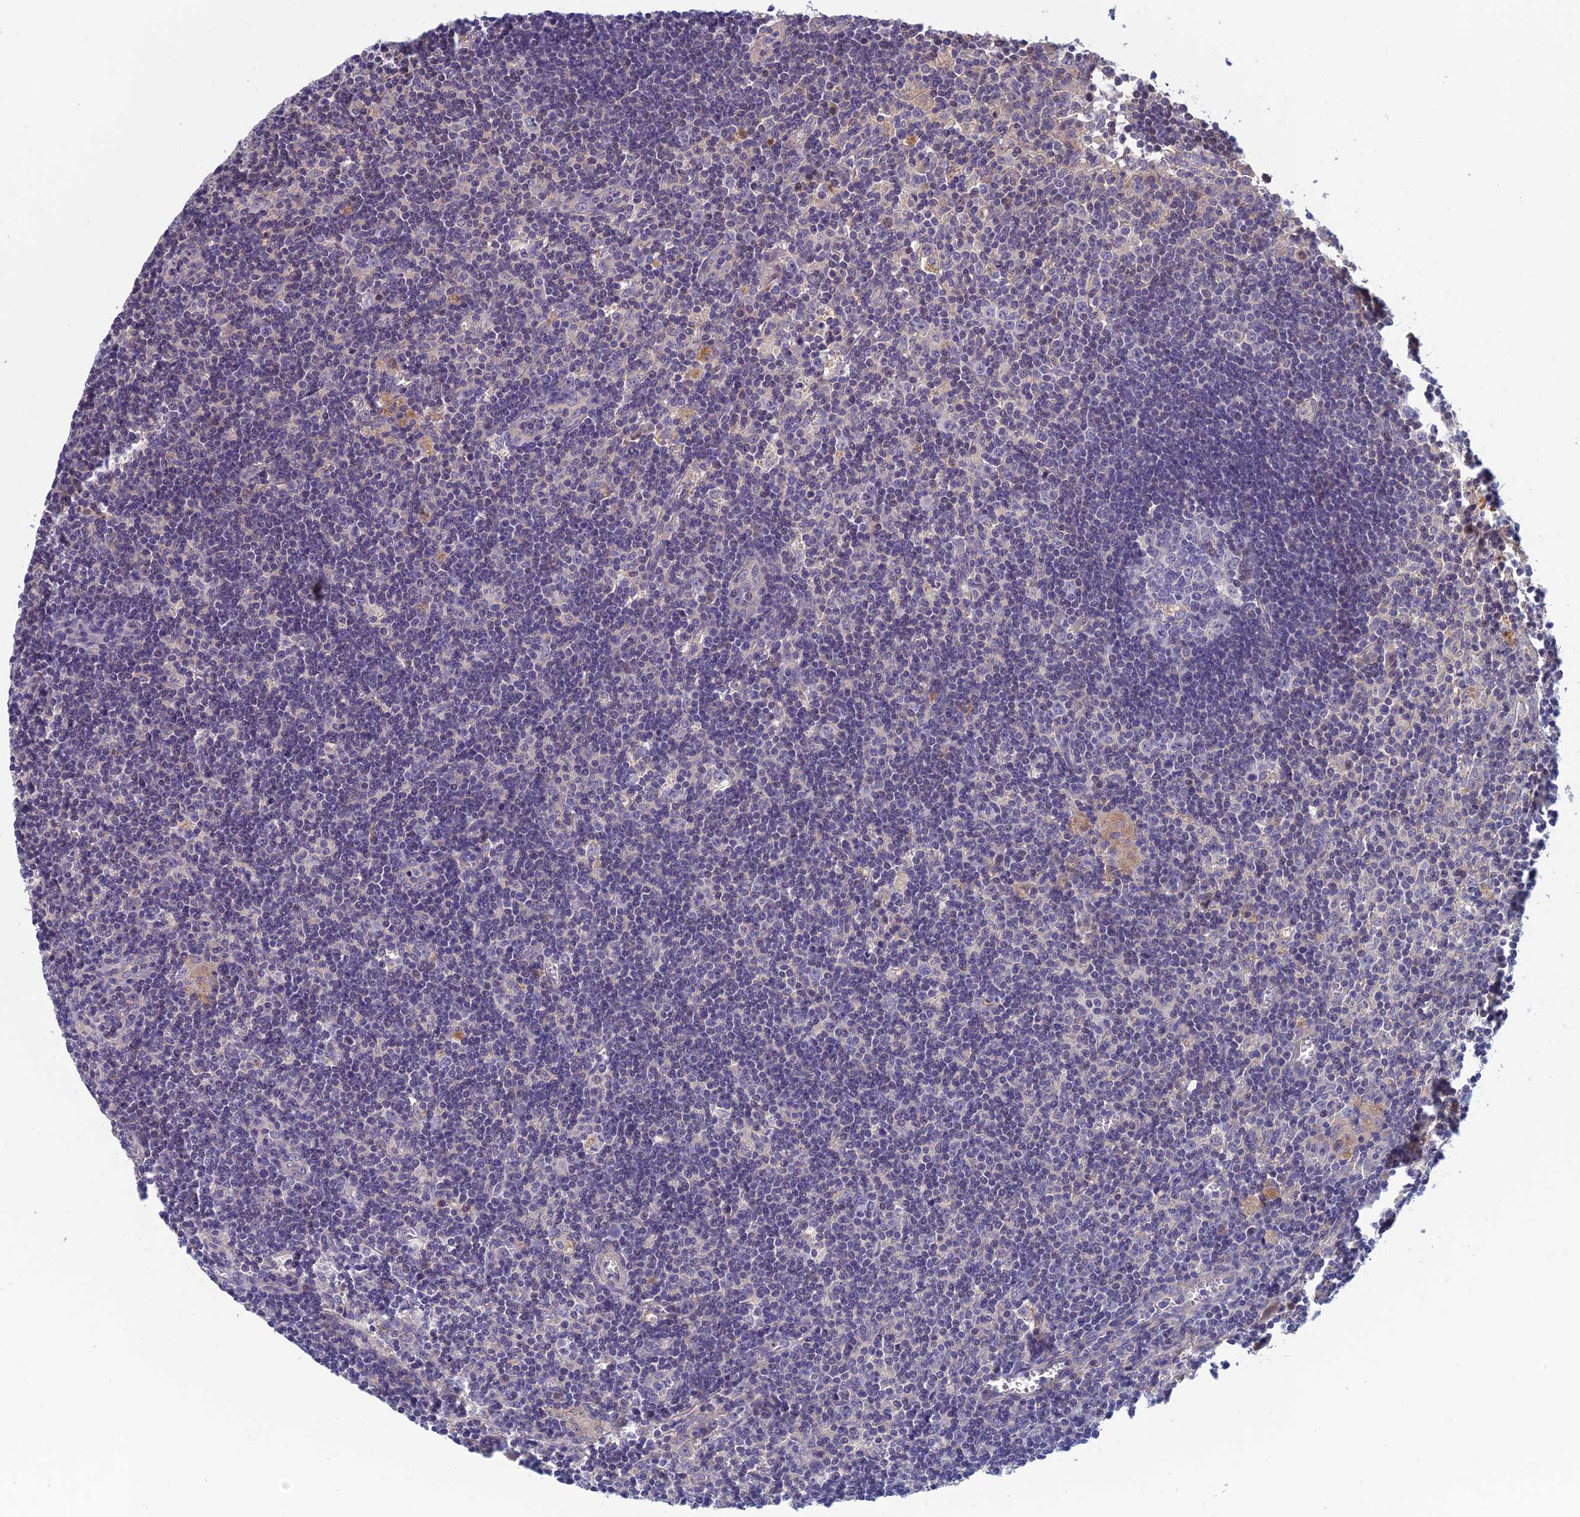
{"staining": {"intensity": "negative", "quantity": "none", "location": "none"}, "tissue": "lymph node", "cell_type": "Germinal center cells", "image_type": "normal", "snomed": [{"axis": "morphology", "description": "Normal tissue, NOS"}, {"axis": "topography", "description": "Lymph node"}], "caption": "Immunohistochemical staining of benign lymph node exhibits no significant positivity in germinal center cells.", "gene": "HECA", "patient": {"sex": "male", "age": 58}}